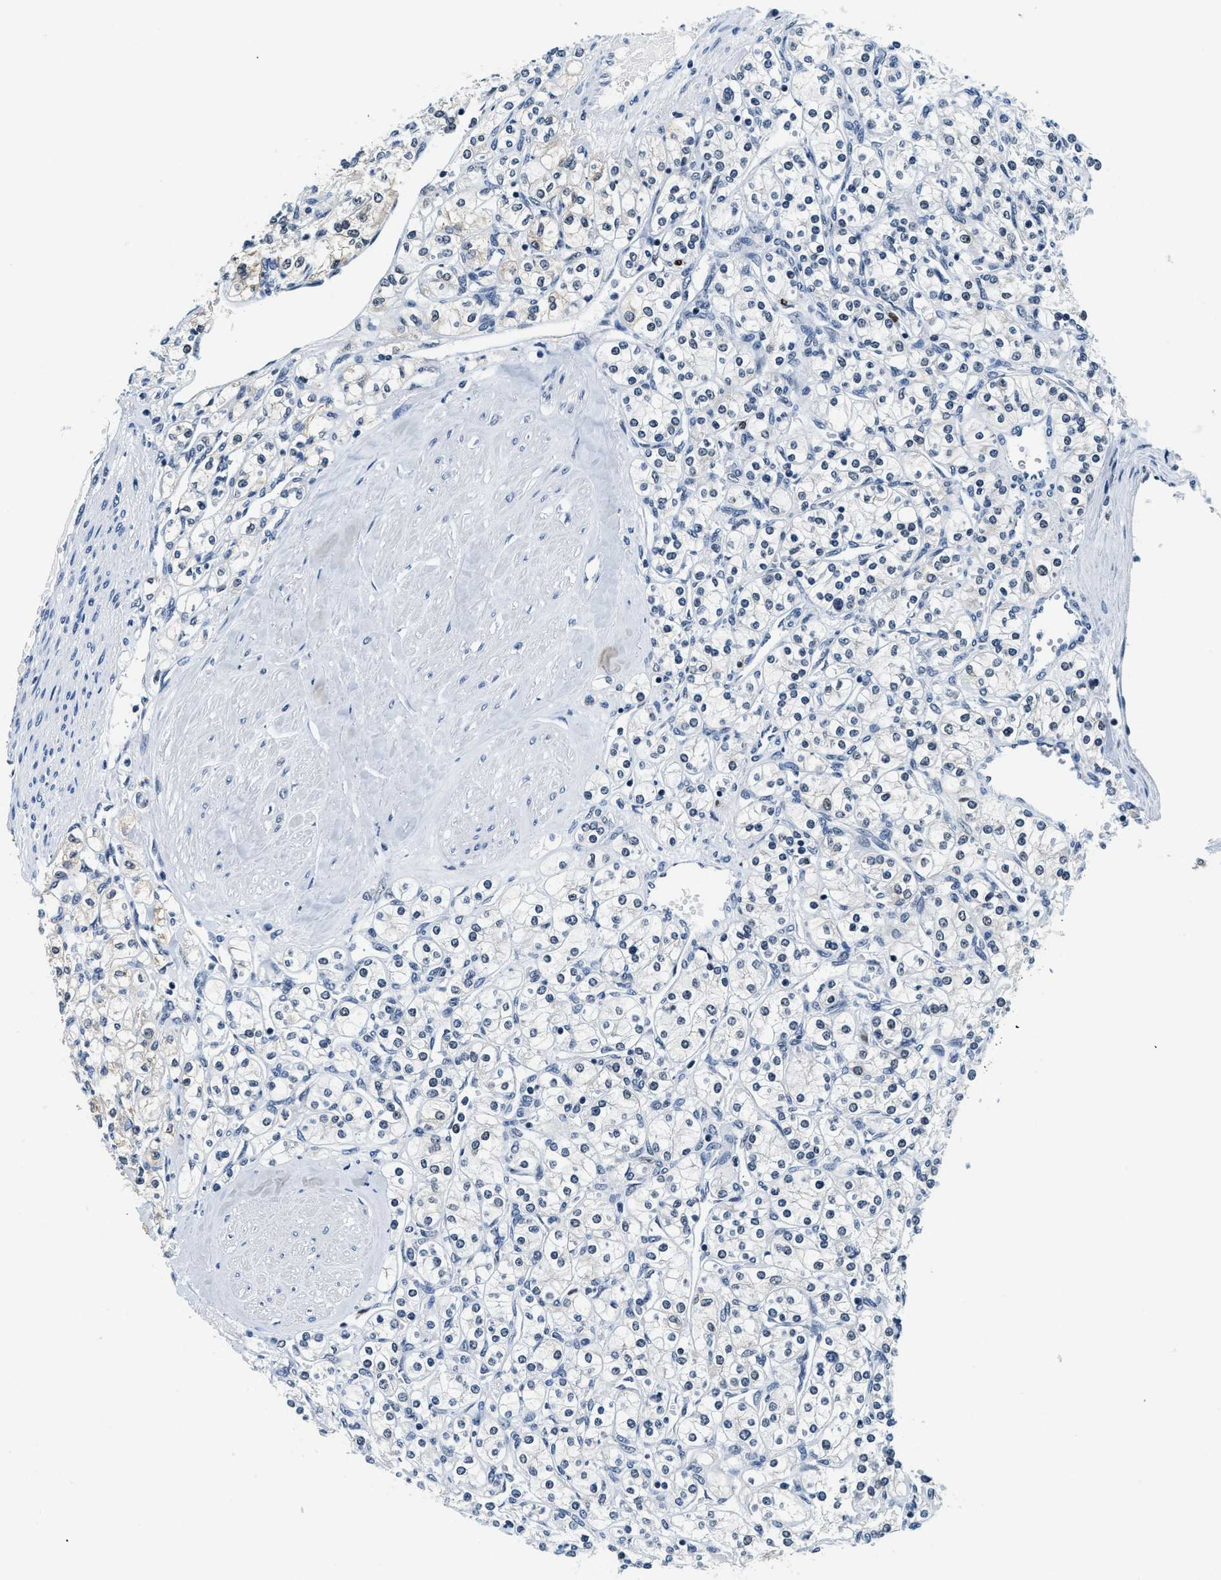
{"staining": {"intensity": "negative", "quantity": "none", "location": "none"}, "tissue": "renal cancer", "cell_type": "Tumor cells", "image_type": "cancer", "snomed": [{"axis": "morphology", "description": "Adenocarcinoma, NOS"}, {"axis": "topography", "description": "Kidney"}], "caption": "The histopathology image reveals no staining of tumor cells in renal cancer (adenocarcinoma).", "gene": "TOP1", "patient": {"sex": "male", "age": 77}}